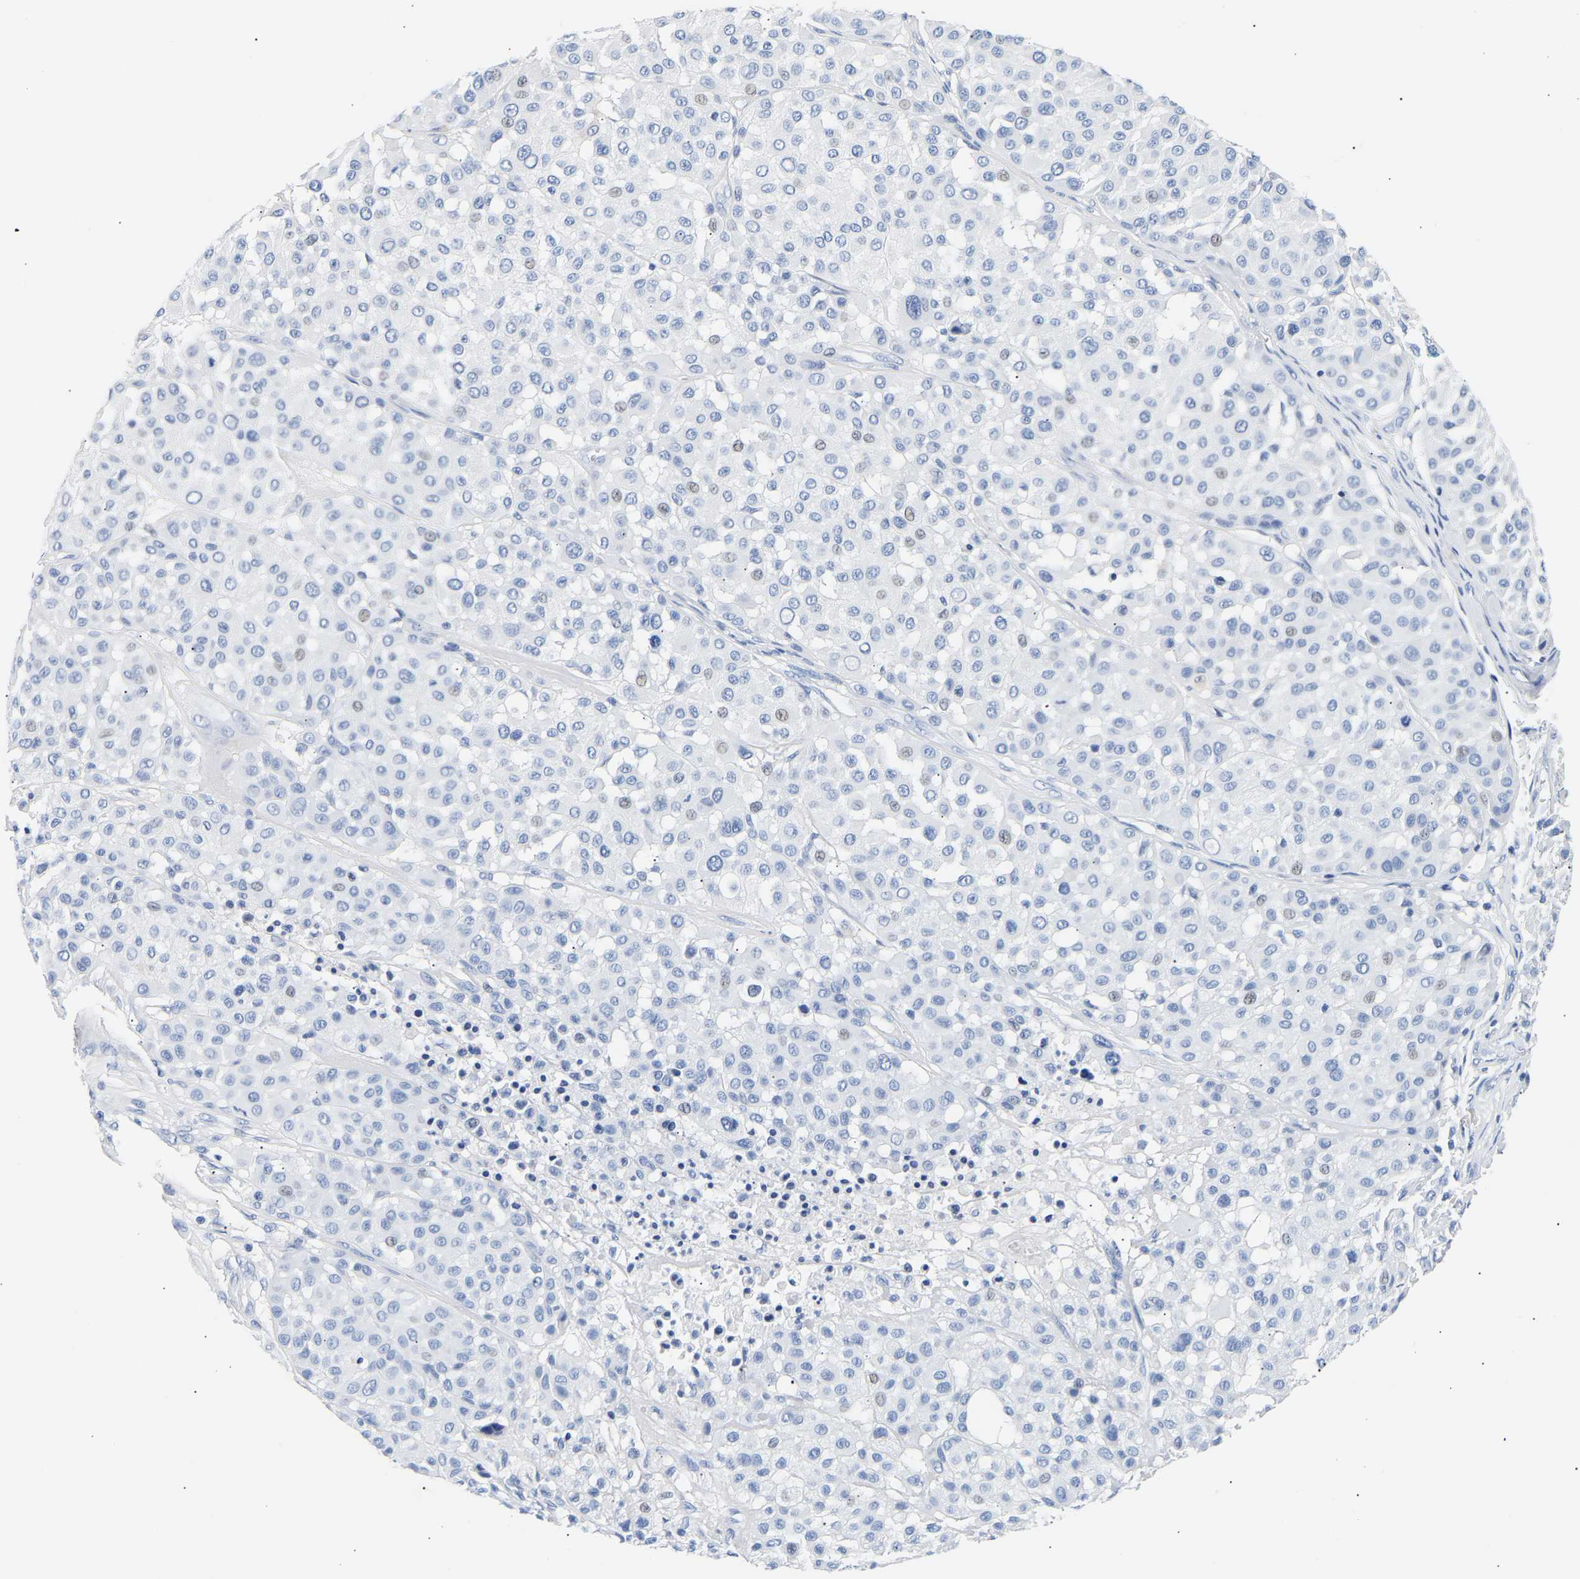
{"staining": {"intensity": "negative", "quantity": "none", "location": "none"}, "tissue": "melanoma", "cell_type": "Tumor cells", "image_type": "cancer", "snomed": [{"axis": "morphology", "description": "Malignant melanoma, Metastatic site"}, {"axis": "topography", "description": "Soft tissue"}], "caption": "IHC histopathology image of malignant melanoma (metastatic site) stained for a protein (brown), which displays no staining in tumor cells.", "gene": "SPINK2", "patient": {"sex": "male", "age": 41}}